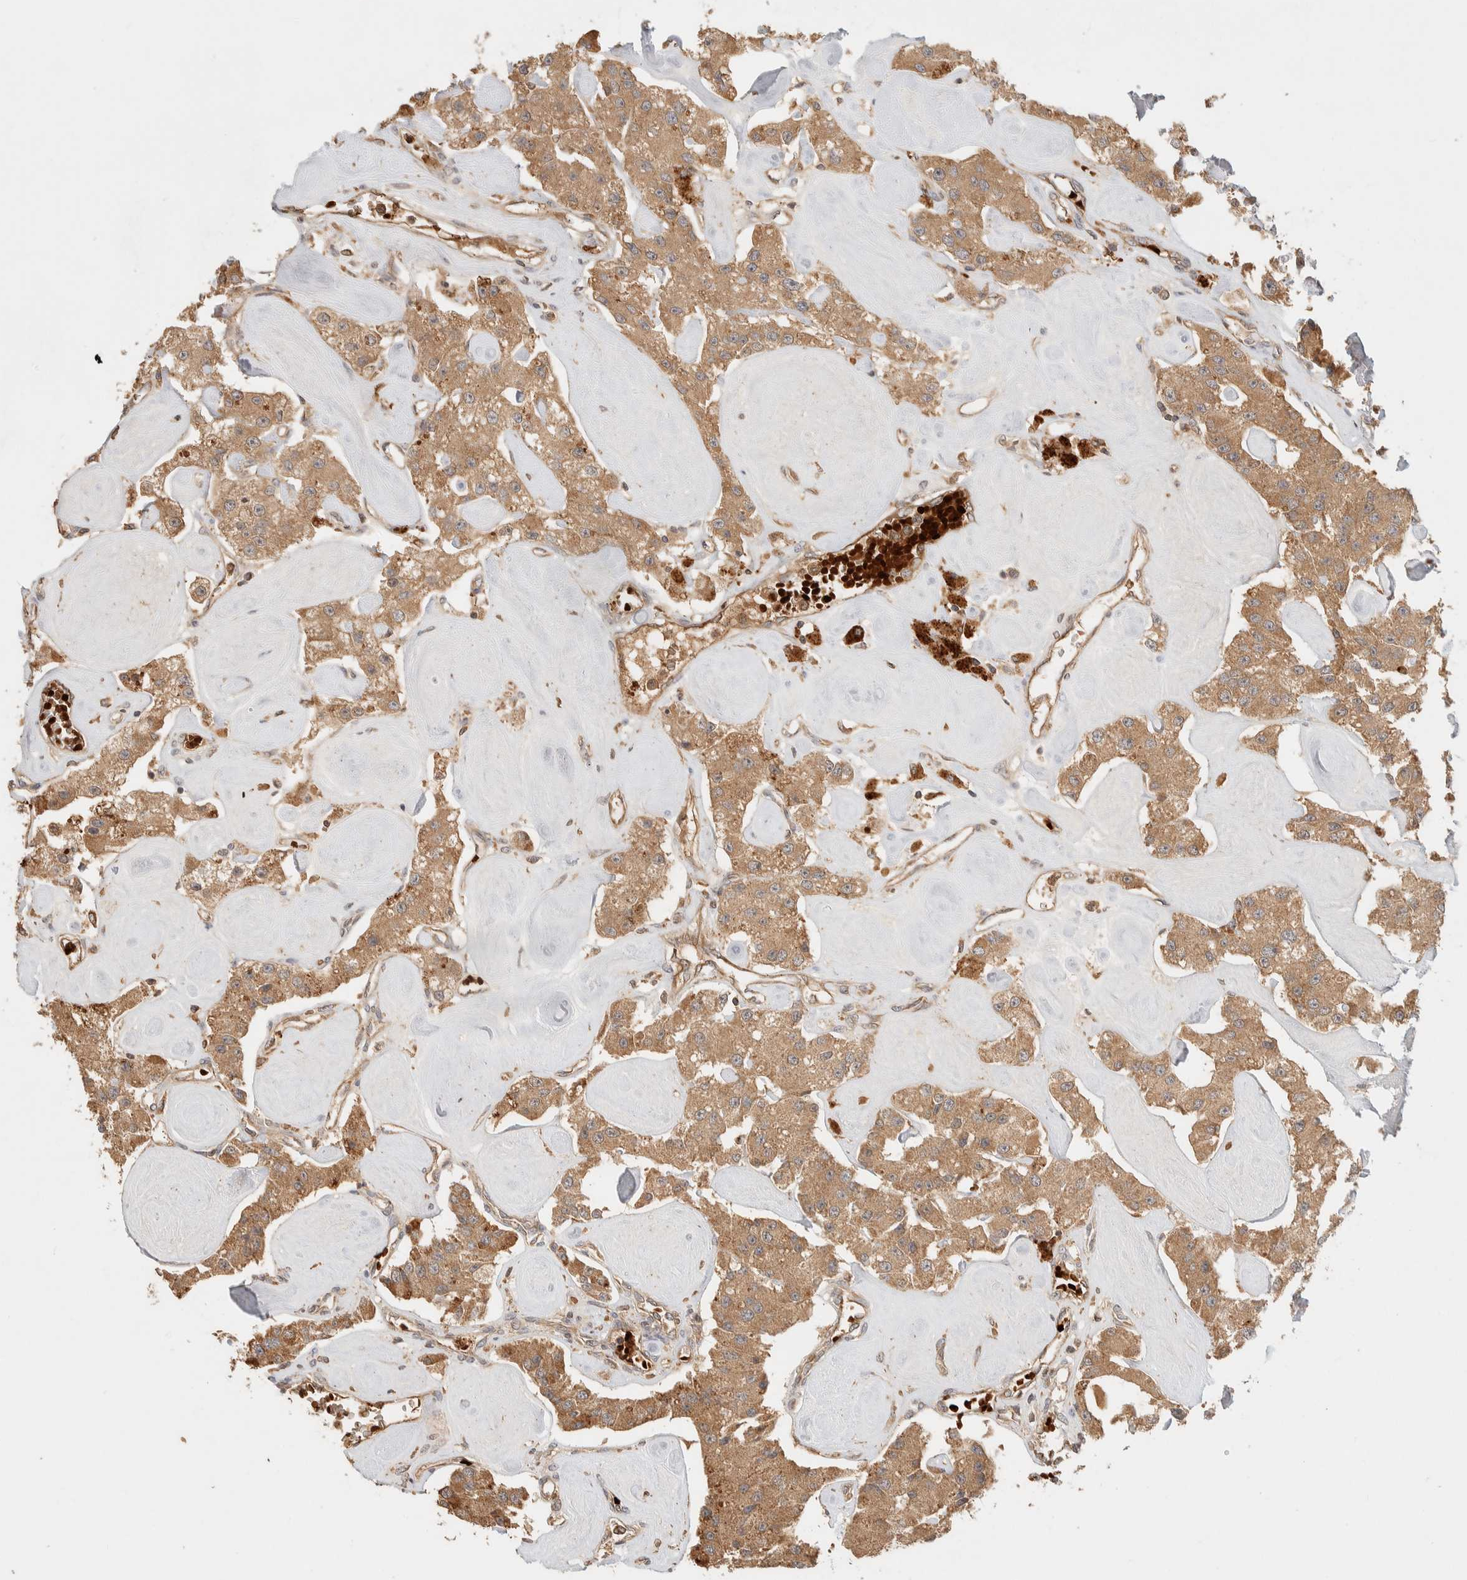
{"staining": {"intensity": "moderate", "quantity": ">75%", "location": "cytoplasmic/membranous"}, "tissue": "carcinoid", "cell_type": "Tumor cells", "image_type": "cancer", "snomed": [{"axis": "morphology", "description": "Carcinoid, malignant, NOS"}, {"axis": "topography", "description": "Pancreas"}], "caption": "A histopathology image of human carcinoid (malignant) stained for a protein exhibits moderate cytoplasmic/membranous brown staining in tumor cells.", "gene": "TTI2", "patient": {"sex": "male", "age": 41}}